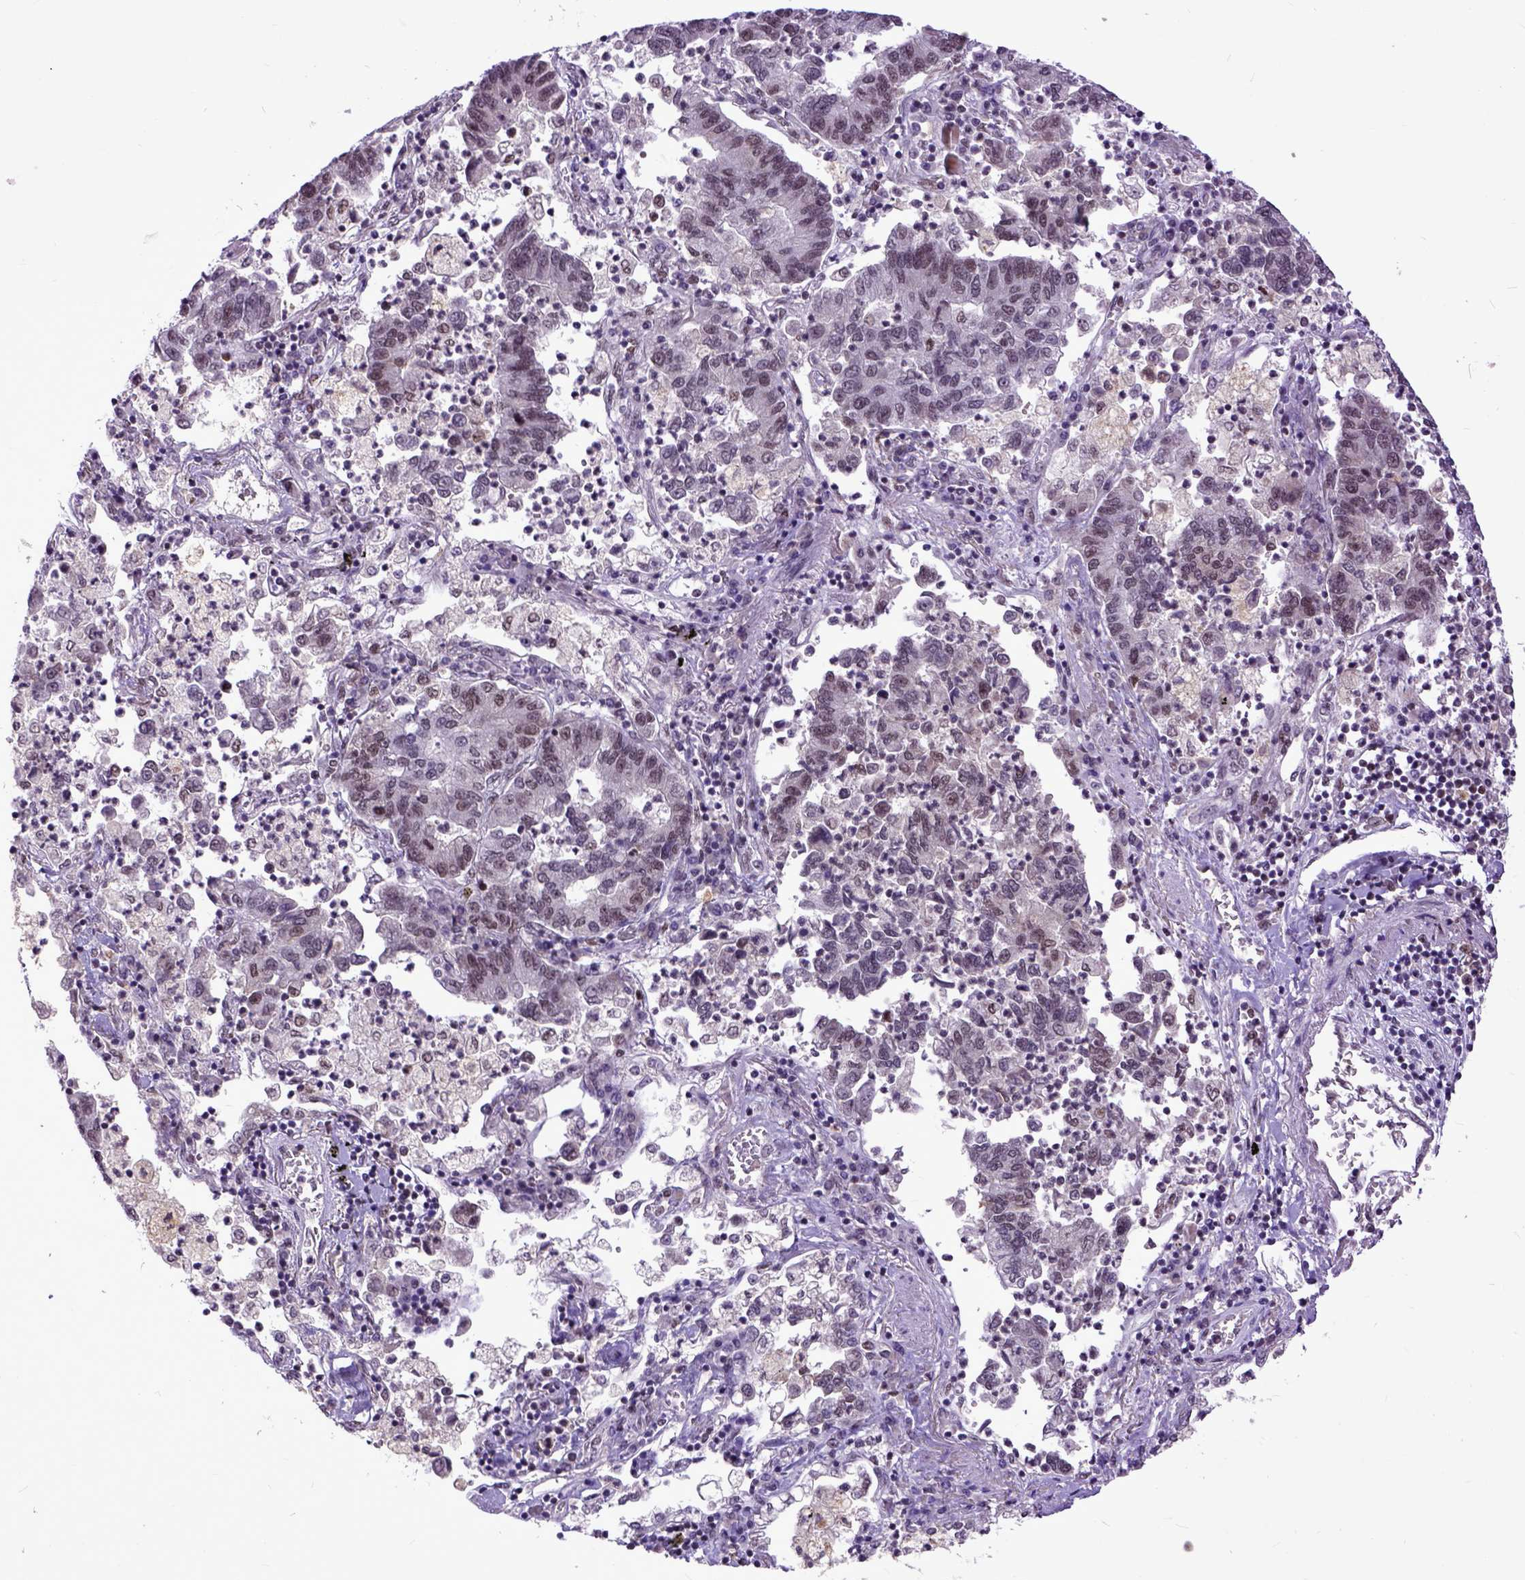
{"staining": {"intensity": "weak", "quantity": ">75%", "location": "nuclear"}, "tissue": "lung cancer", "cell_type": "Tumor cells", "image_type": "cancer", "snomed": [{"axis": "morphology", "description": "Adenocarcinoma, NOS"}, {"axis": "topography", "description": "Lung"}], "caption": "High-magnification brightfield microscopy of lung cancer (adenocarcinoma) stained with DAB (brown) and counterstained with hematoxylin (blue). tumor cells exhibit weak nuclear positivity is present in approximately>75% of cells.", "gene": "RCC2", "patient": {"sex": "female", "age": 57}}